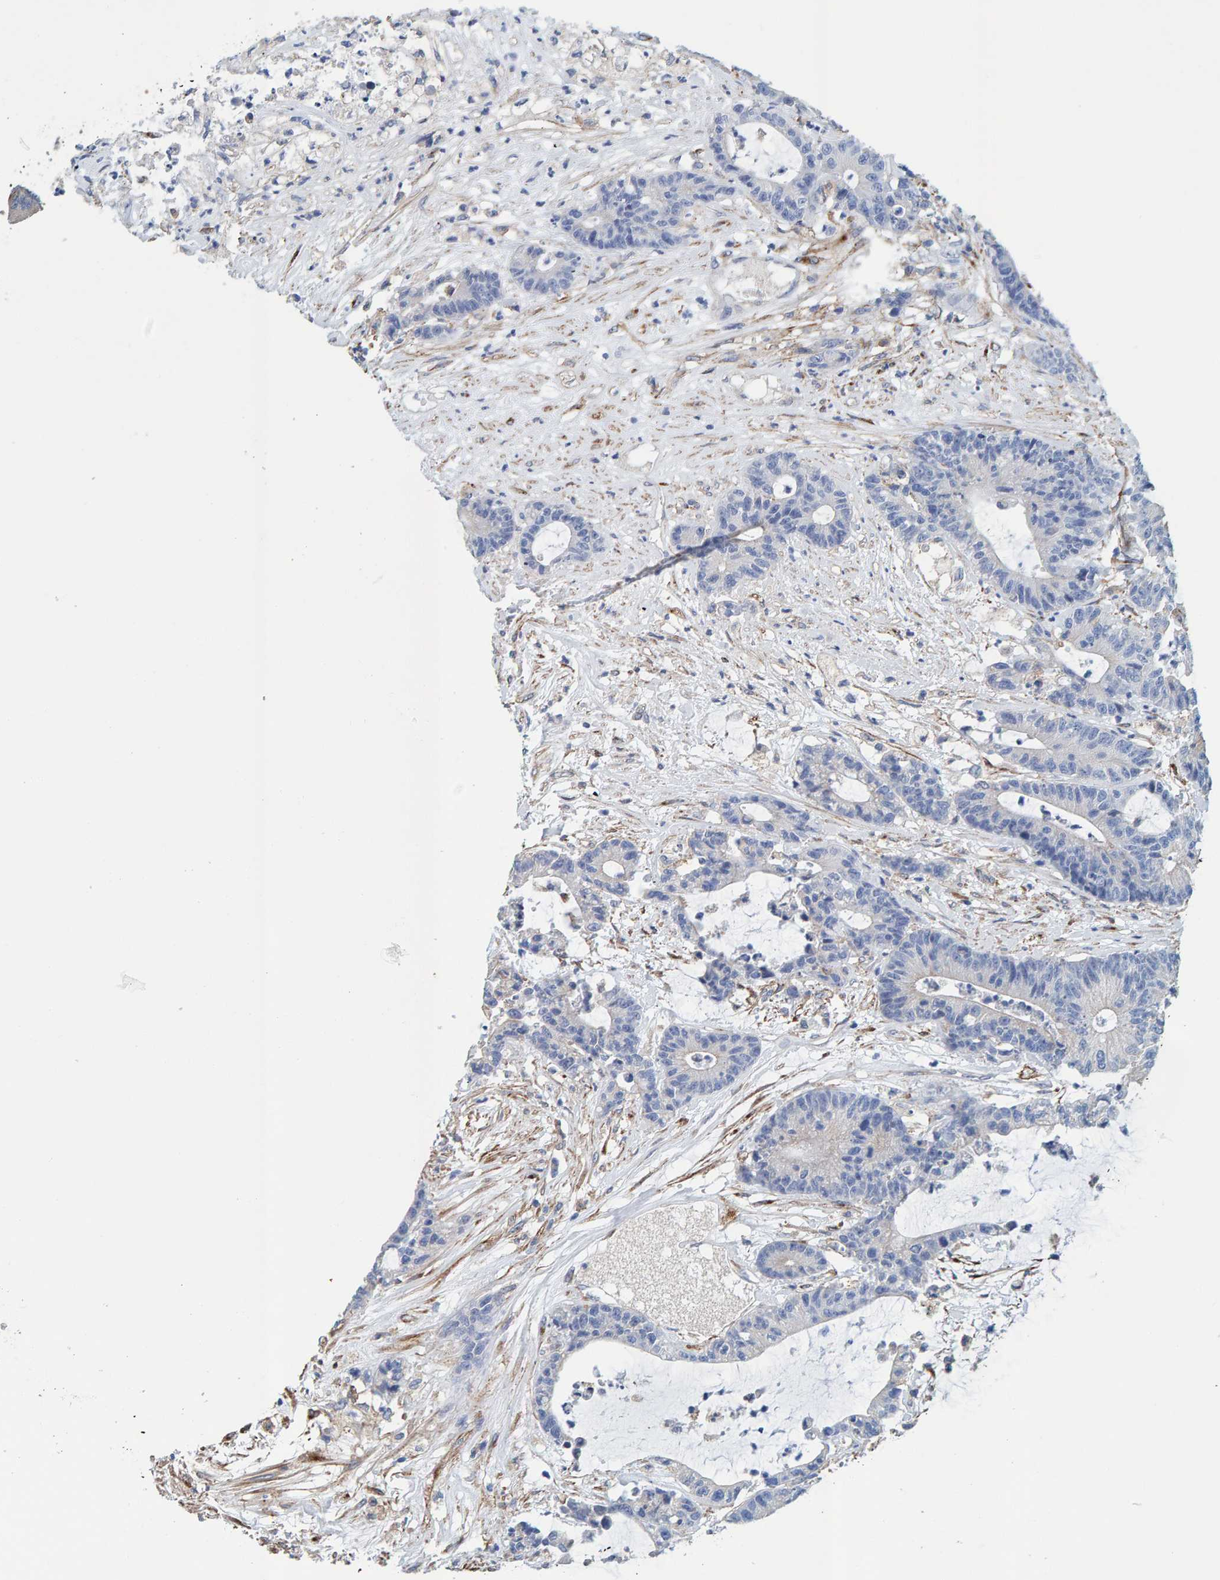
{"staining": {"intensity": "negative", "quantity": "none", "location": "none"}, "tissue": "colorectal cancer", "cell_type": "Tumor cells", "image_type": "cancer", "snomed": [{"axis": "morphology", "description": "Adenocarcinoma, NOS"}, {"axis": "topography", "description": "Colon"}], "caption": "Tumor cells show no significant protein positivity in adenocarcinoma (colorectal).", "gene": "LRP1", "patient": {"sex": "female", "age": 84}}